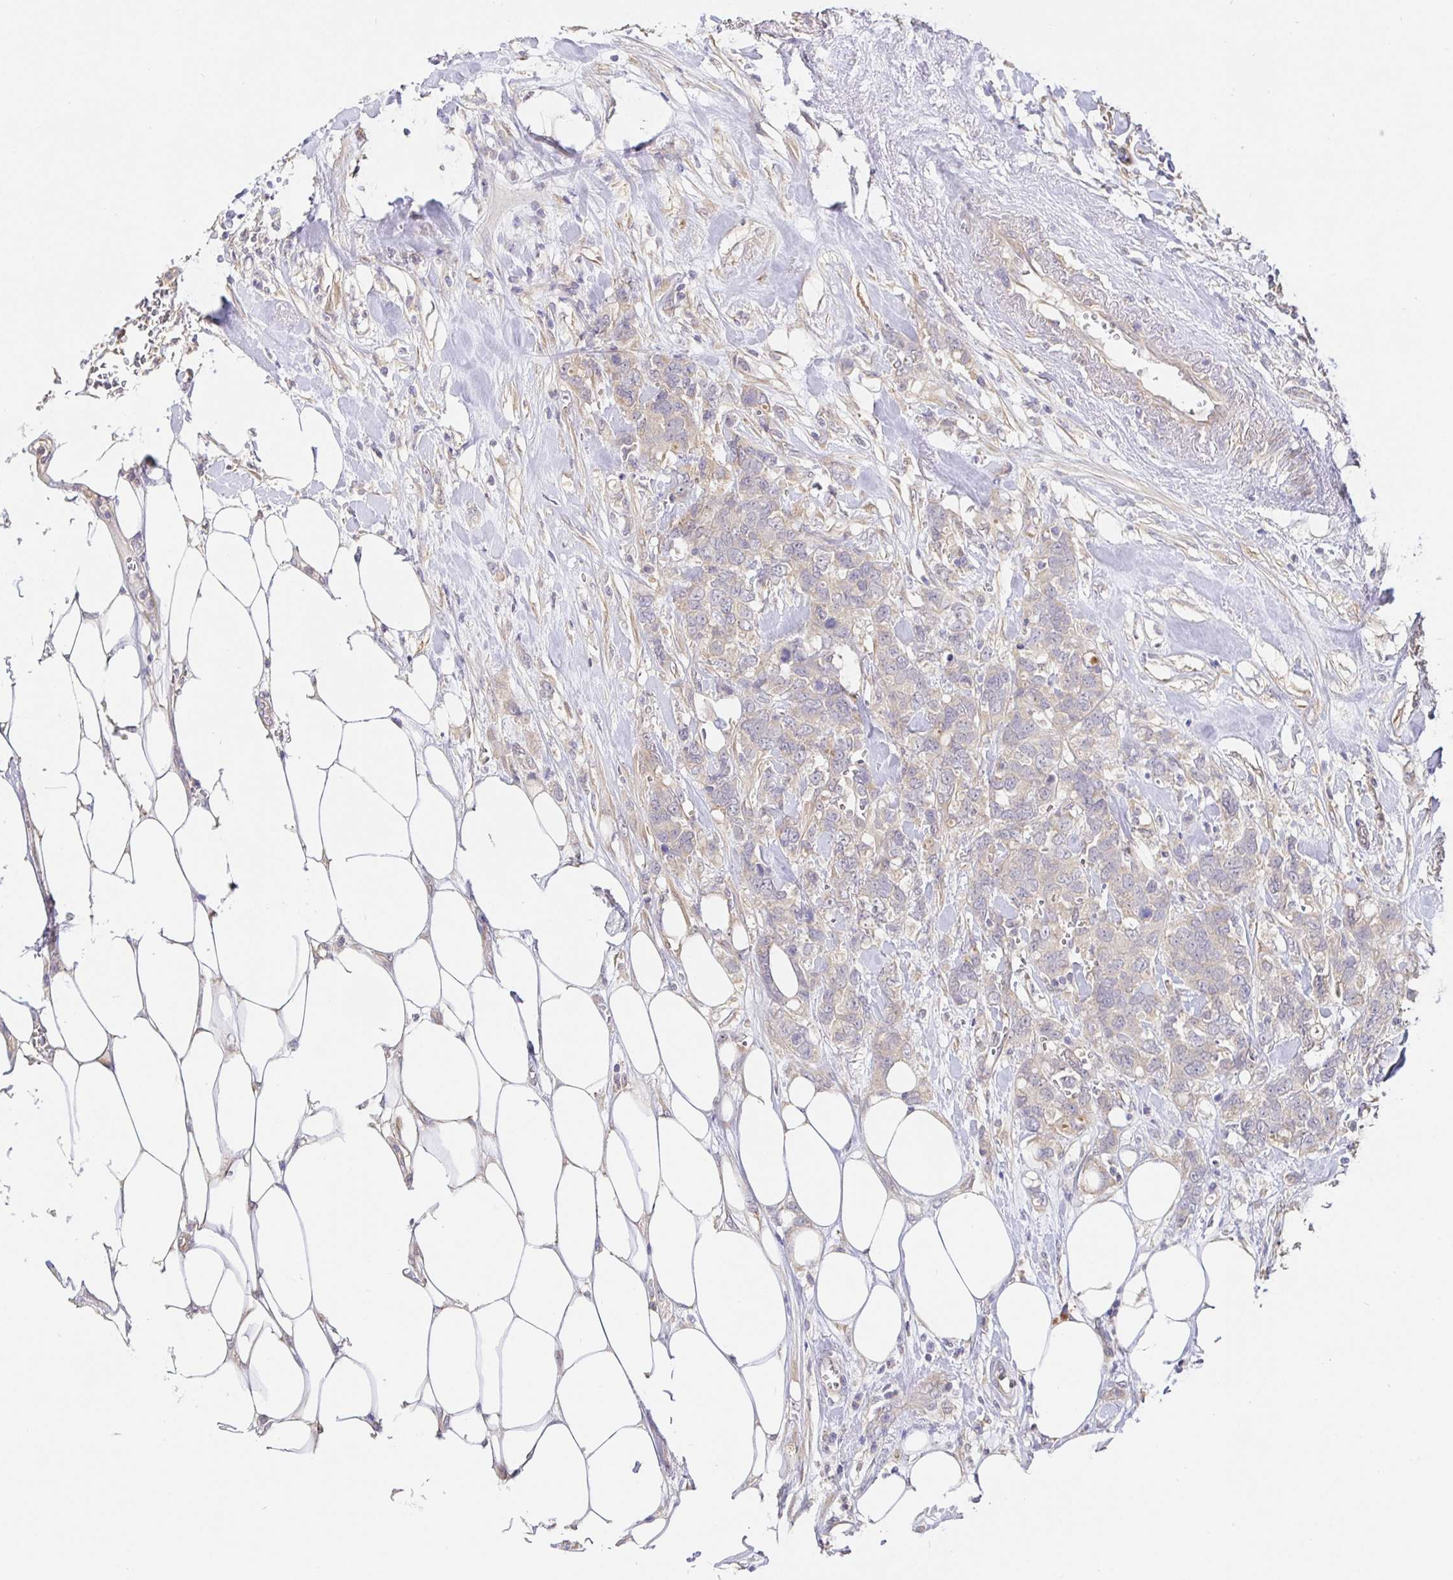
{"staining": {"intensity": "weak", "quantity": "<25%", "location": "cytoplasmic/membranous"}, "tissue": "breast cancer", "cell_type": "Tumor cells", "image_type": "cancer", "snomed": [{"axis": "morphology", "description": "Lobular carcinoma"}, {"axis": "topography", "description": "Breast"}], "caption": "High magnification brightfield microscopy of breast cancer (lobular carcinoma) stained with DAB (3,3'-diaminobenzidine) (brown) and counterstained with hematoxylin (blue): tumor cells show no significant positivity.", "gene": "ZDHHC11", "patient": {"sex": "female", "age": 91}}